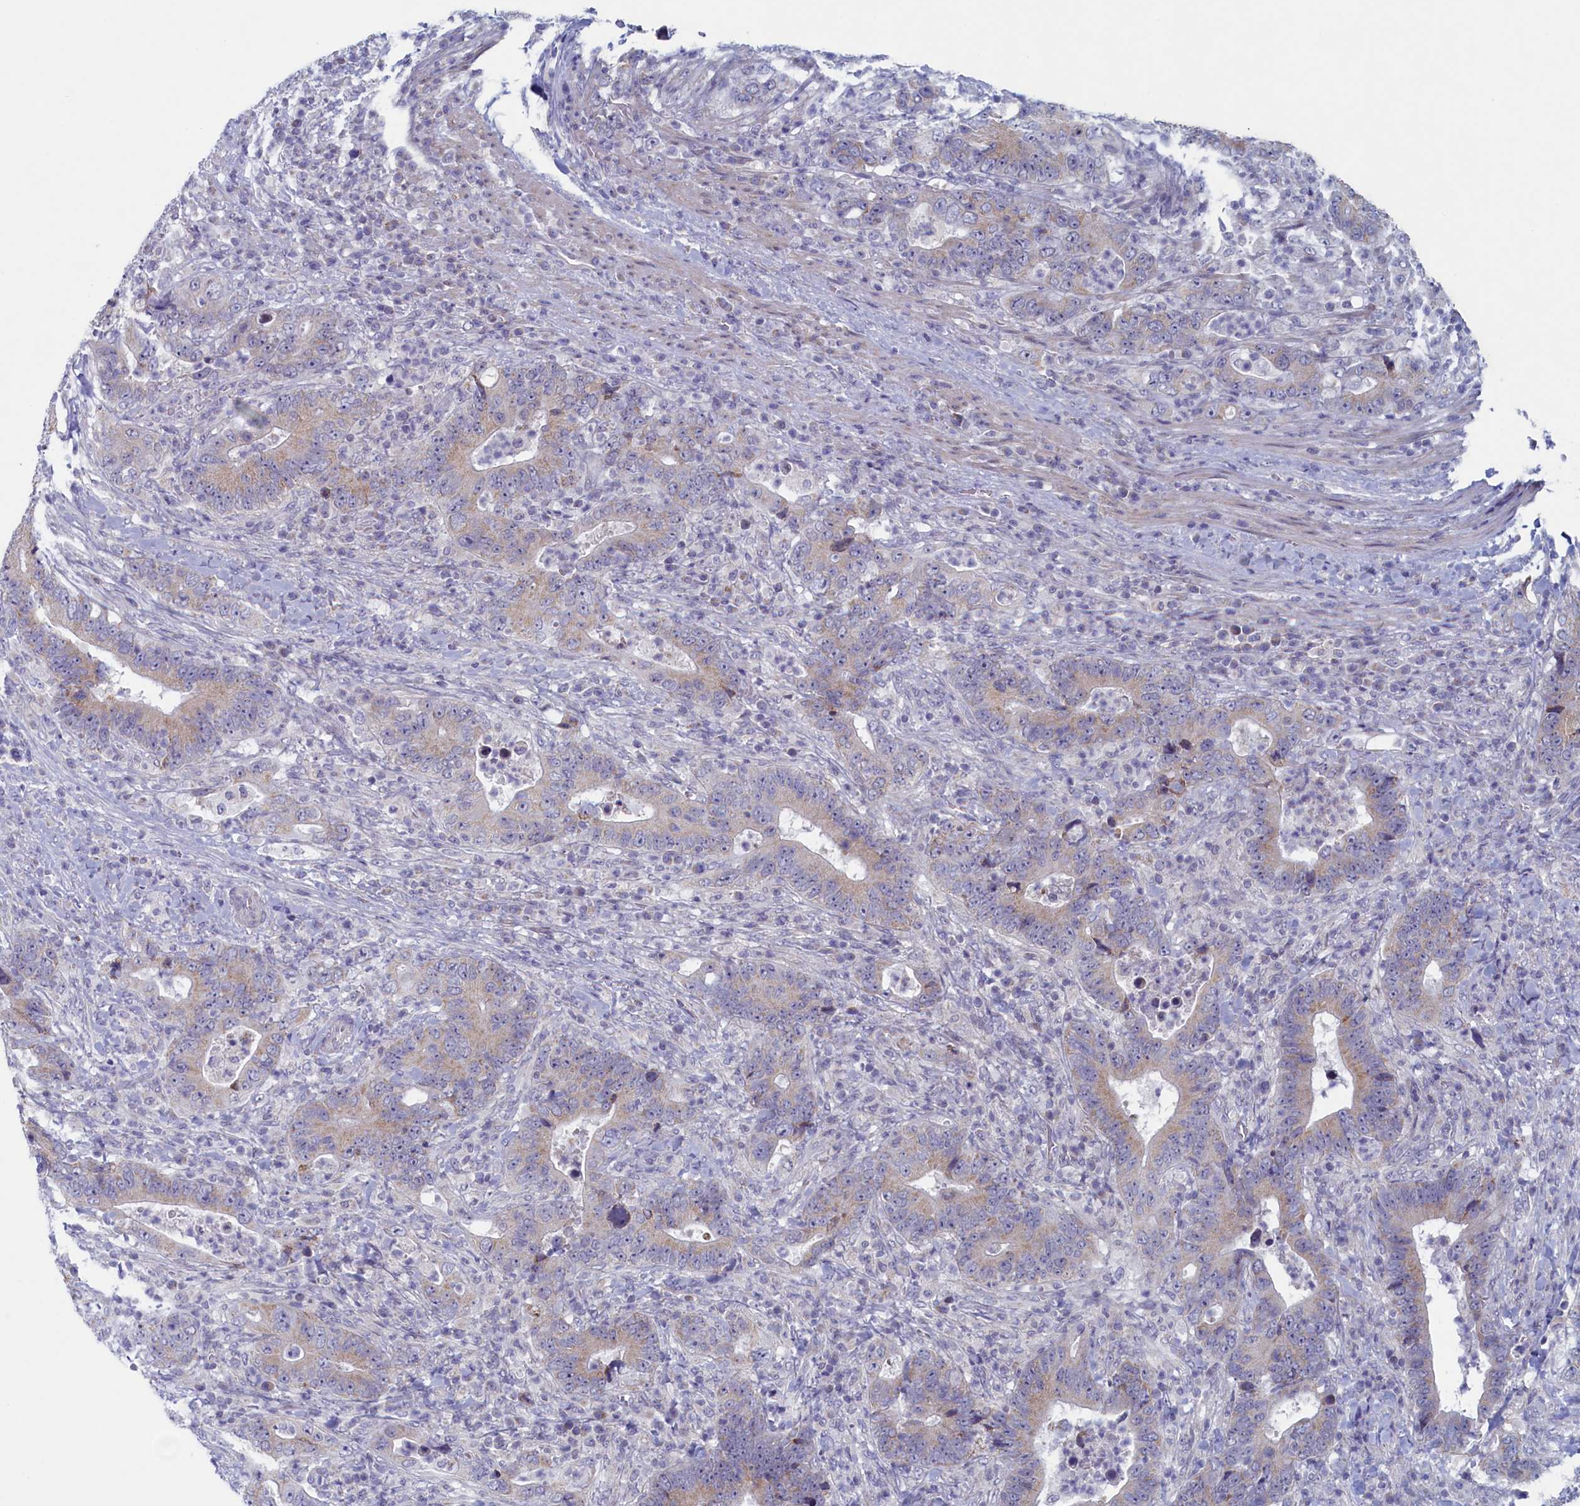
{"staining": {"intensity": "weak", "quantity": "<25%", "location": "cytoplasmic/membranous"}, "tissue": "colorectal cancer", "cell_type": "Tumor cells", "image_type": "cancer", "snomed": [{"axis": "morphology", "description": "Adenocarcinoma, NOS"}, {"axis": "topography", "description": "Colon"}], "caption": "Colorectal cancer stained for a protein using IHC displays no staining tumor cells.", "gene": "WDR76", "patient": {"sex": "female", "age": 75}}